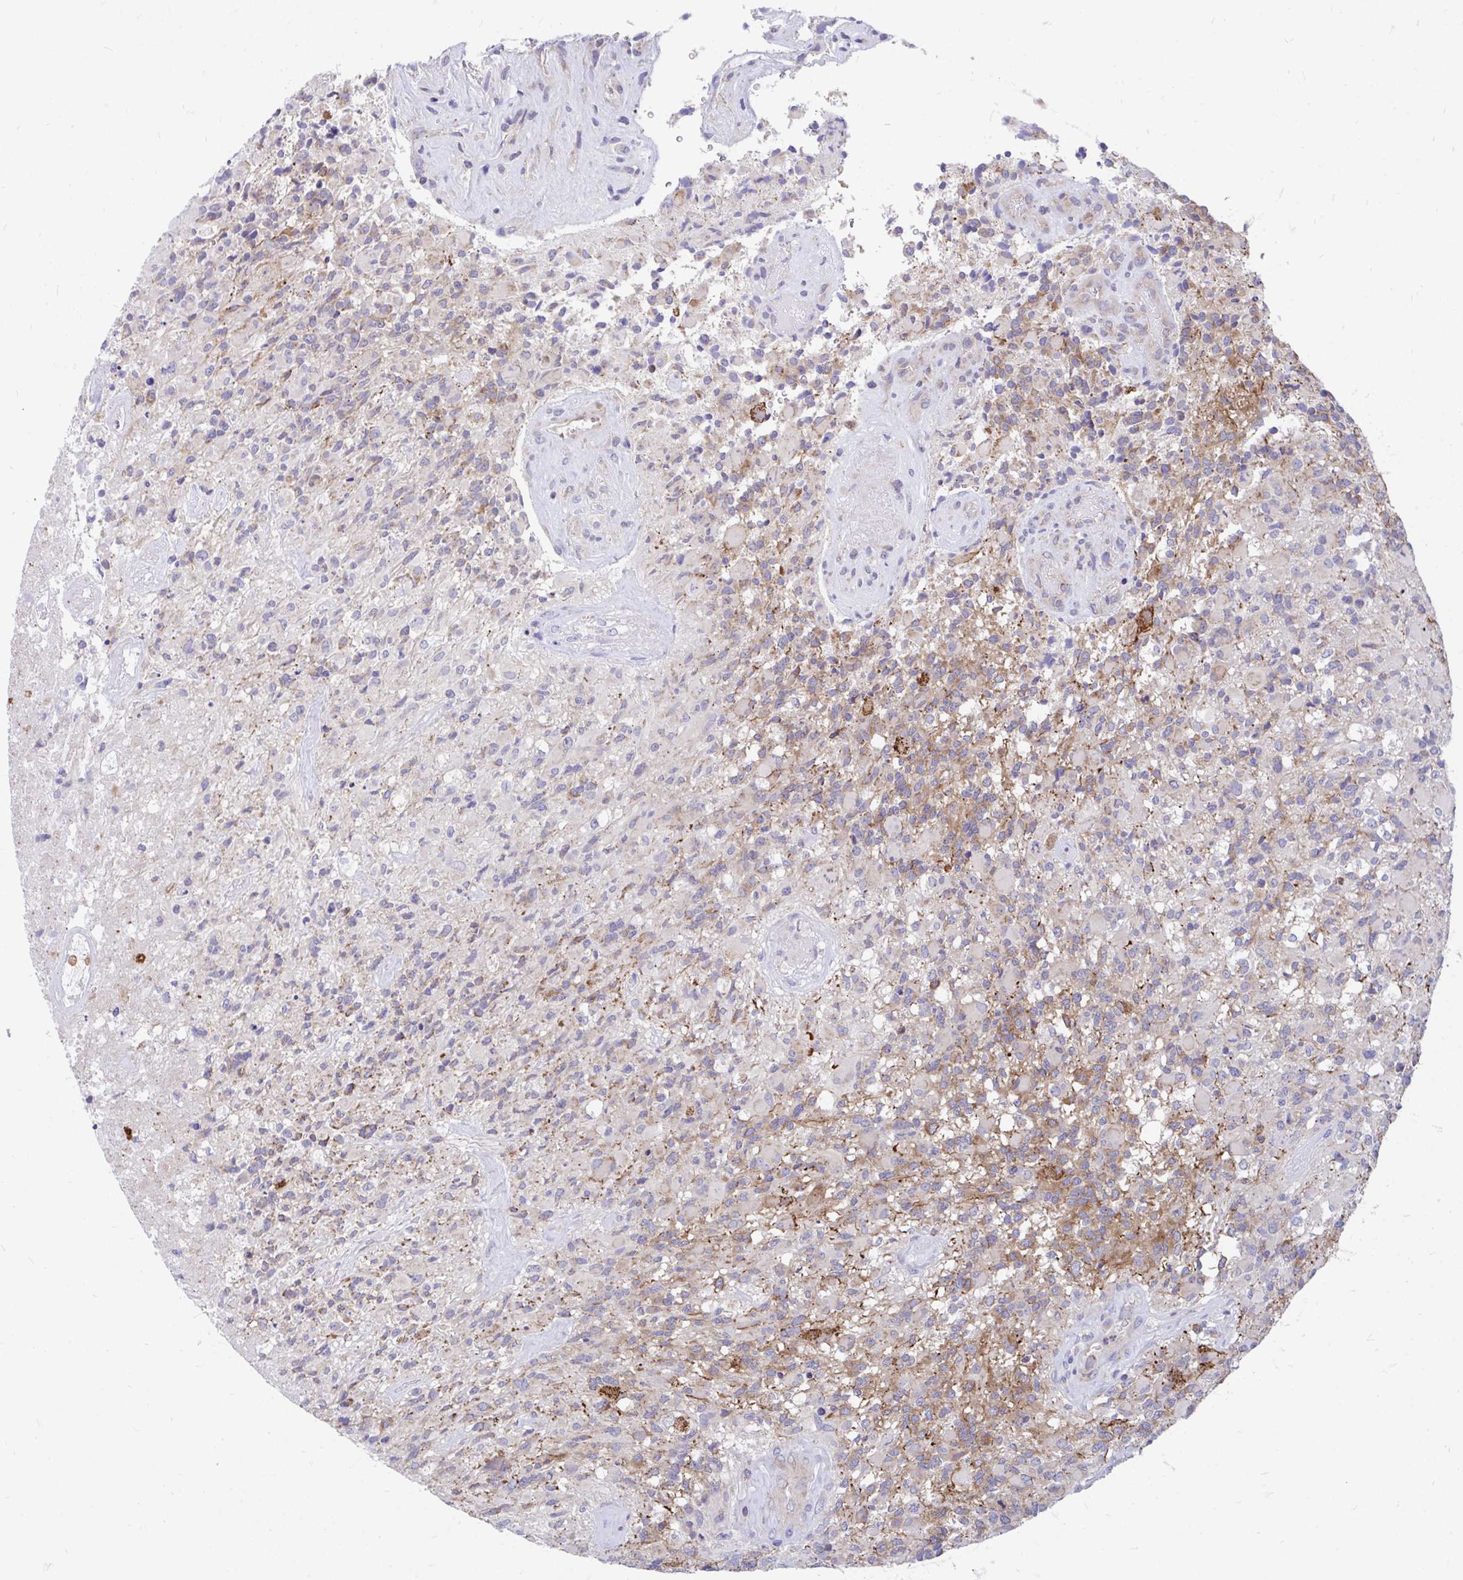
{"staining": {"intensity": "weak", "quantity": "25%-75%", "location": "cytoplasmic/membranous"}, "tissue": "glioma", "cell_type": "Tumor cells", "image_type": "cancer", "snomed": [{"axis": "morphology", "description": "Glioma, malignant, High grade"}, {"axis": "topography", "description": "Brain"}], "caption": "There is low levels of weak cytoplasmic/membranous positivity in tumor cells of malignant glioma (high-grade), as demonstrated by immunohistochemical staining (brown color).", "gene": "FHIP1B", "patient": {"sex": "female", "age": 65}}